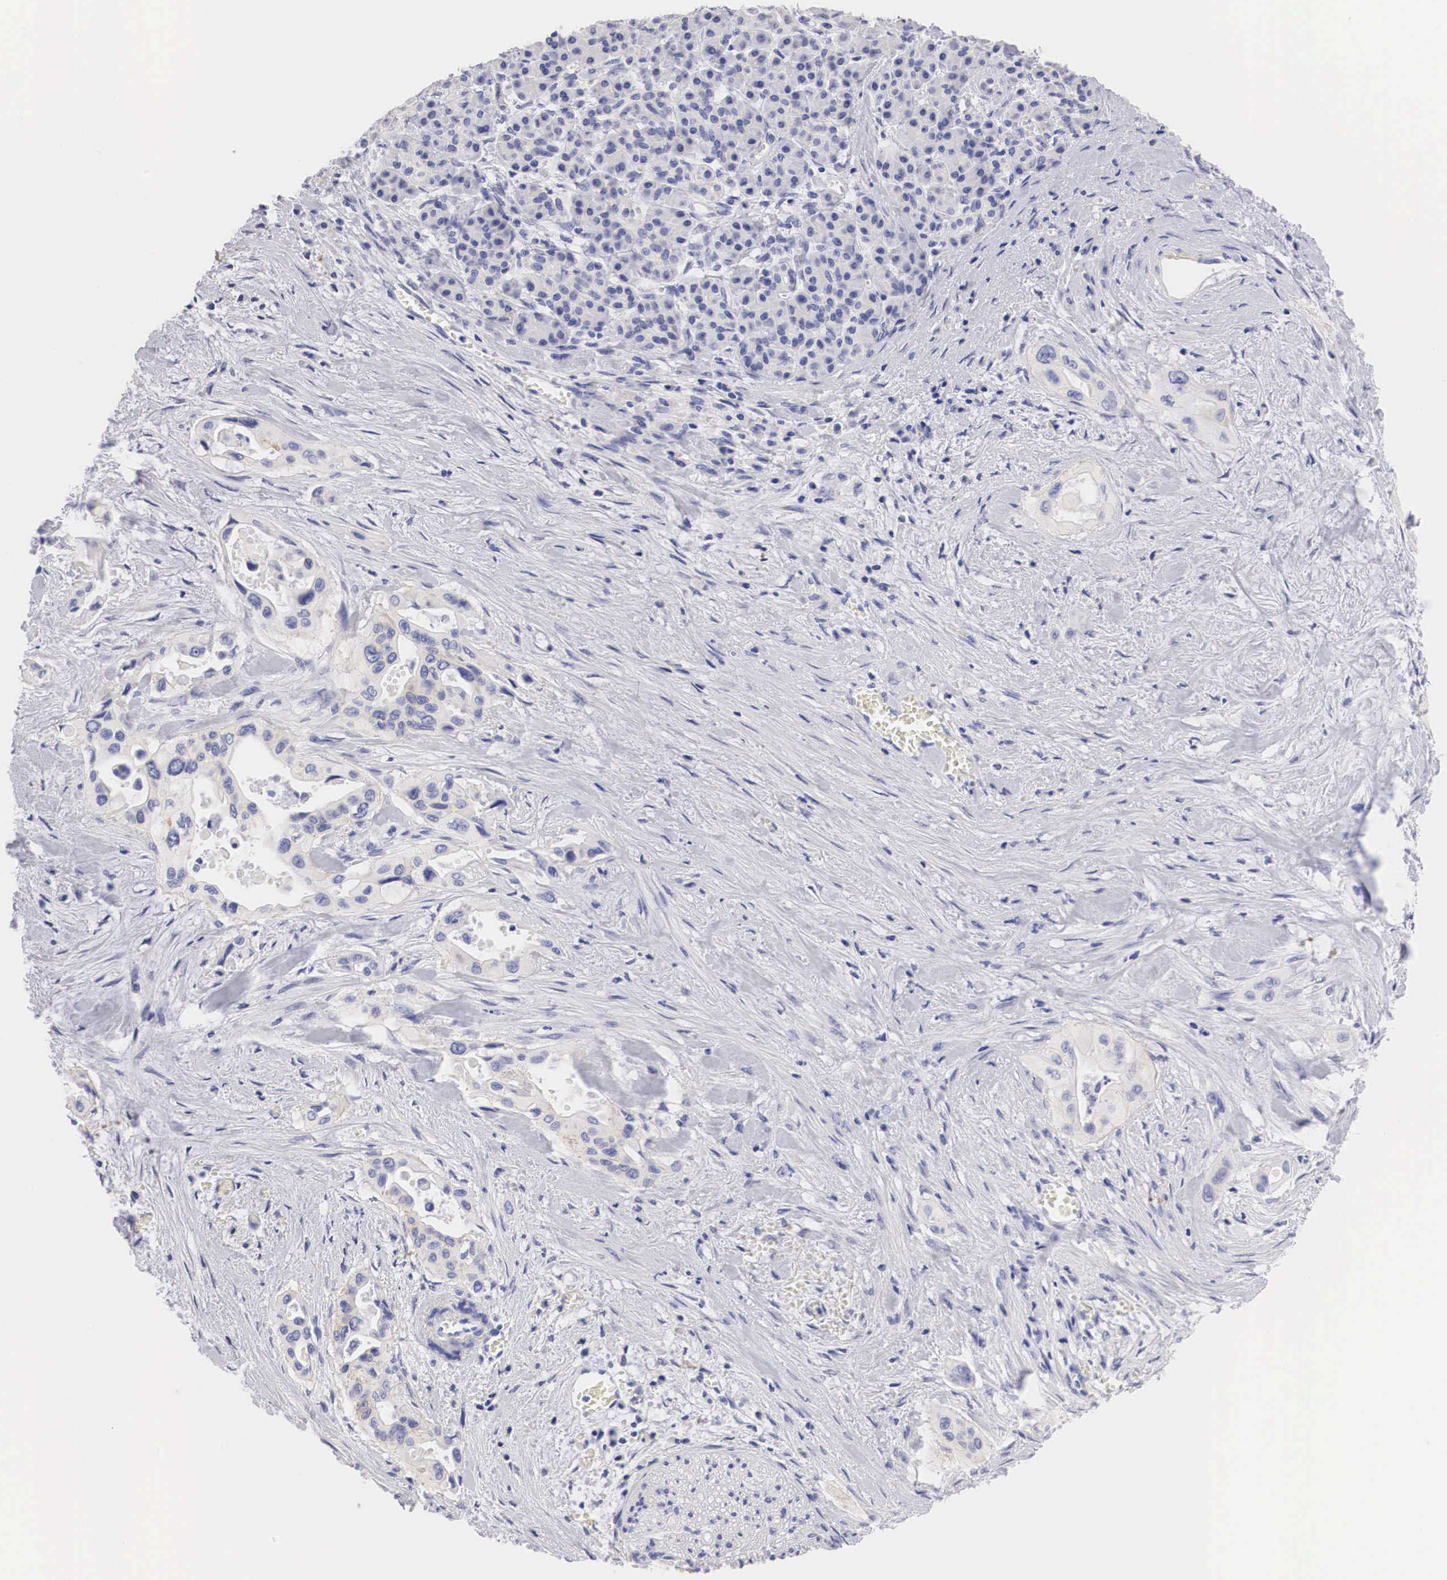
{"staining": {"intensity": "moderate", "quantity": "<25%", "location": "cytoplasmic/membranous"}, "tissue": "pancreatic cancer", "cell_type": "Tumor cells", "image_type": "cancer", "snomed": [{"axis": "morphology", "description": "Adenocarcinoma, NOS"}, {"axis": "topography", "description": "Pancreas"}], "caption": "Immunohistochemical staining of pancreatic cancer (adenocarcinoma) reveals low levels of moderate cytoplasmic/membranous positivity in approximately <25% of tumor cells. The staining is performed using DAB (3,3'-diaminobenzidine) brown chromogen to label protein expression. The nuclei are counter-stained blue using hematoxylin.", "gene": "ERBB2", "patient": {"sex": "male", "age": 77}}